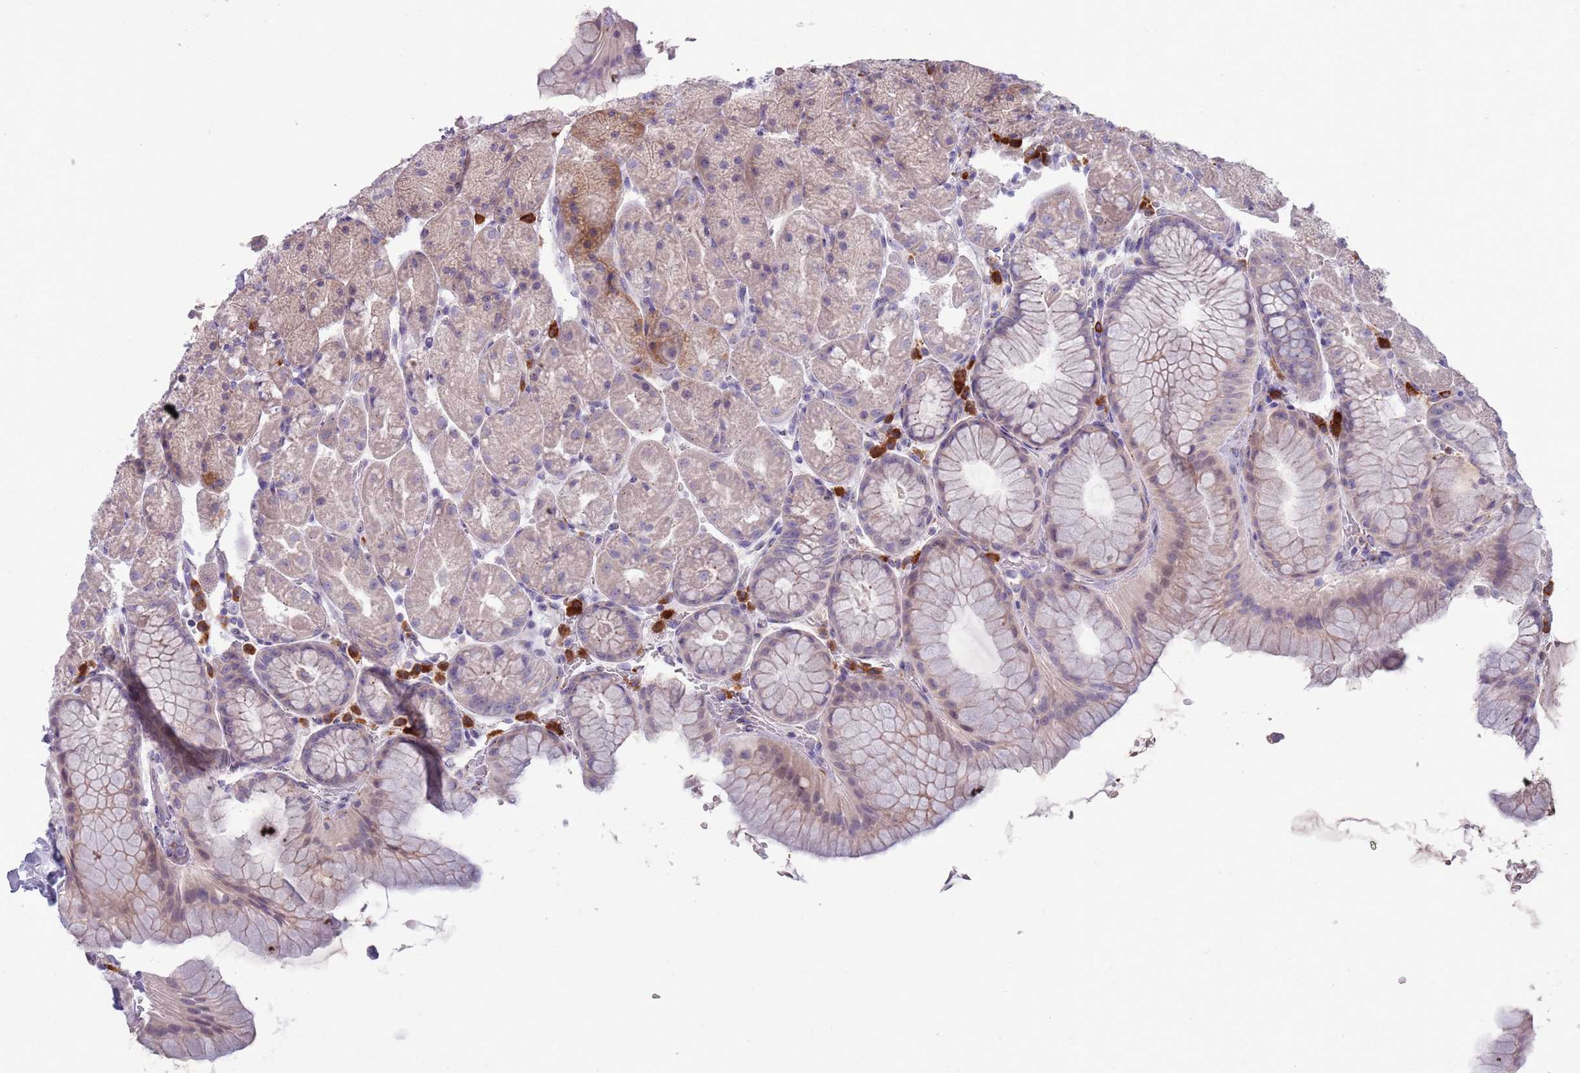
{"staining": {"intensity": "weak", "quantity": "25%-75%", "location": "cytoplasmic/membranous"}, "tissue": "stomach", "cell_type": "Glandular cells", "image_type": "normal", "snomed": [{"axis": "morphology", "description": "Normal tissue, NOS"}, {"axis": "topography", "description": "Stomach, upper"}, {"axis": "topography", "description": "Stomach, lower"}], "caption": "A histopathology image of human stomach stained for a protein shows weak cytoplasmic/membranous brown staining in glandular cells.", "gene": "LTB", "patient": {"sex": "male", "age": 67}}